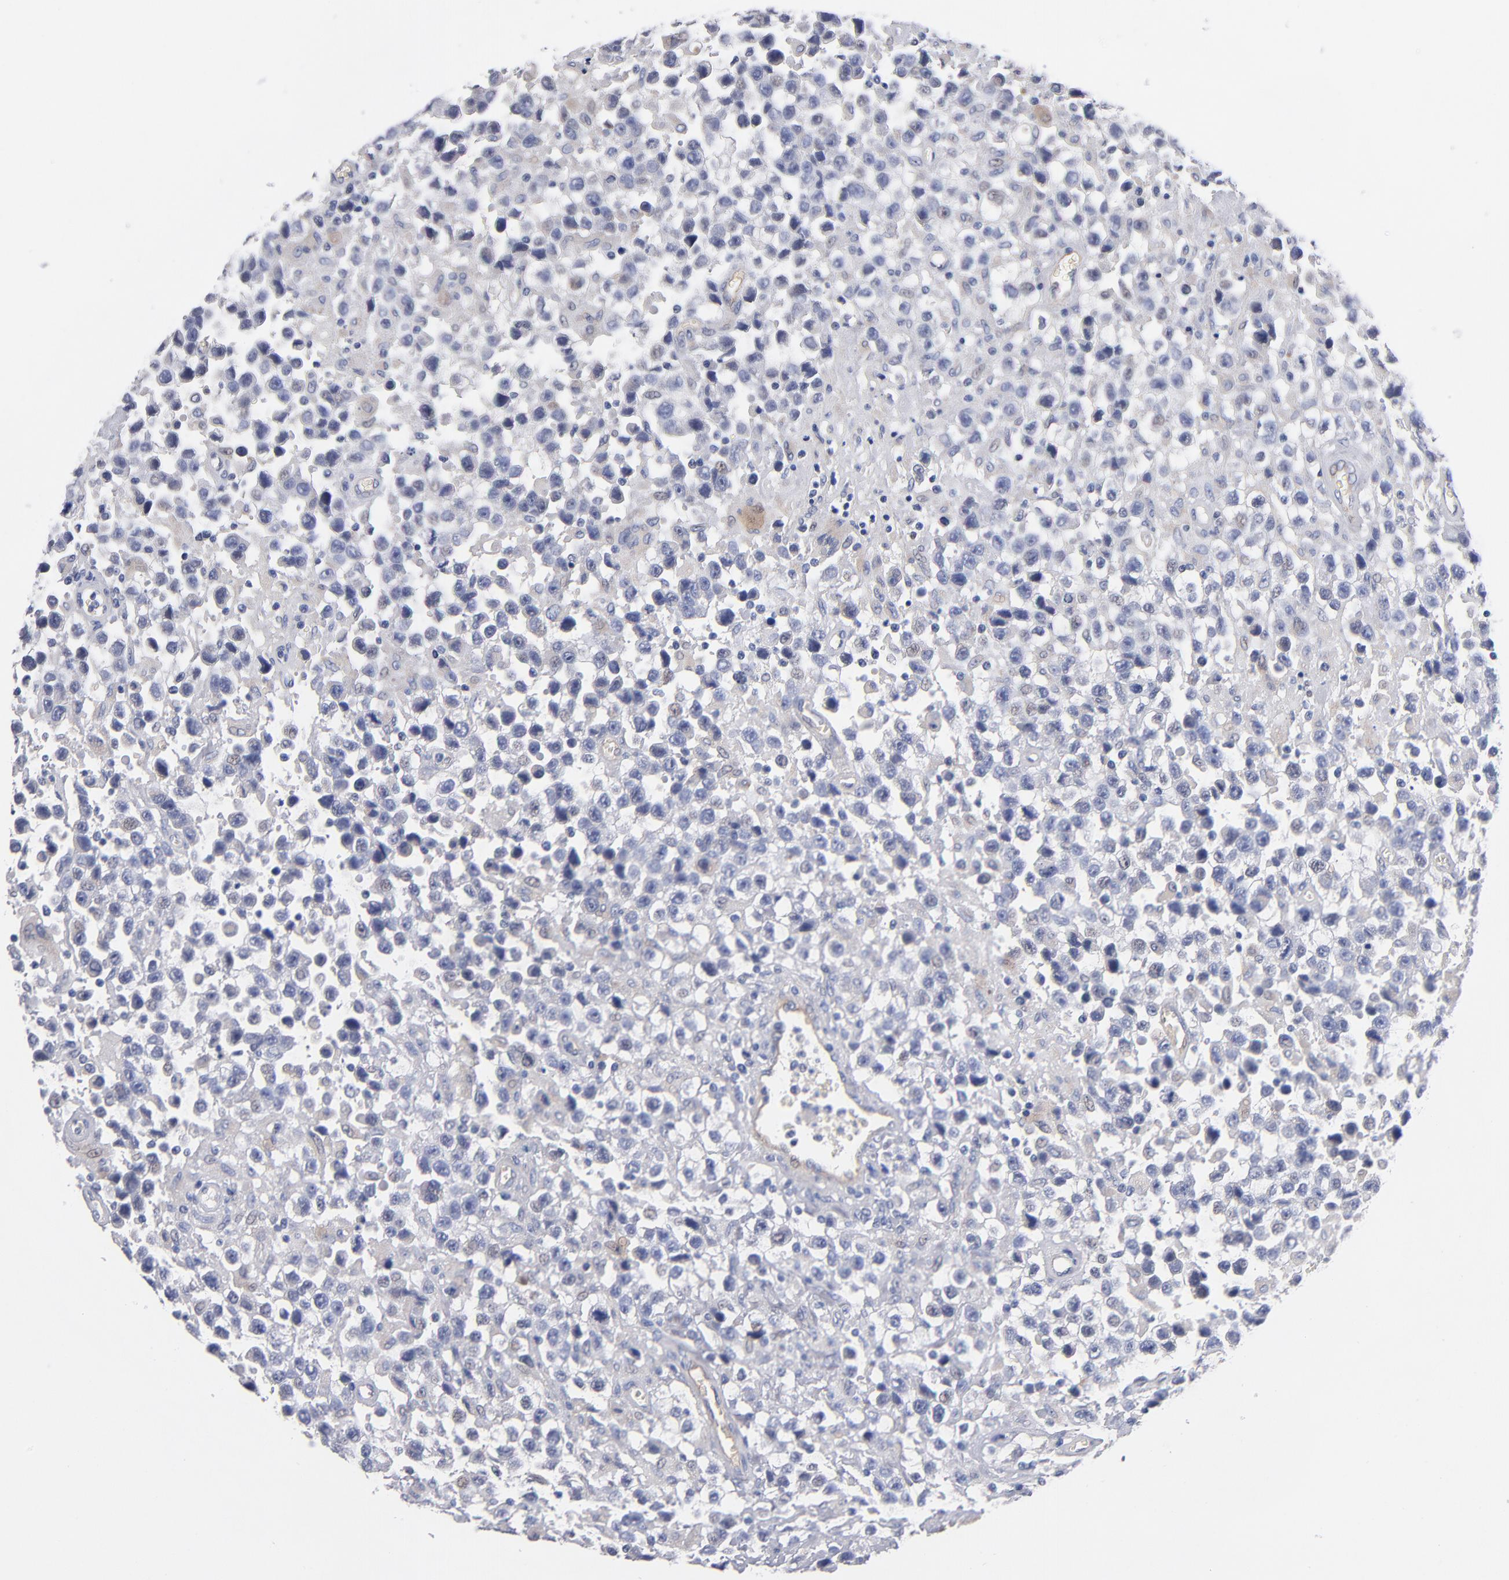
{"staining": {"intensity": "negative", "quantity": "none", "location": "none"}, "tissue": "testis cancer", "cell_type": "Tumor cells", "image_type": "cancer", "snomed": [{"axis": "morphology", "description": "Seminoma, NOS"}, {"axis": "topography", "description": "Testis"}], "caption": "Testis cancer (seminoma) was stained to show a protein in brown. There is no significant staining in tumor cells.", "gene": "PLSCR4", "patient": {"sex": "male", "age": 43}}